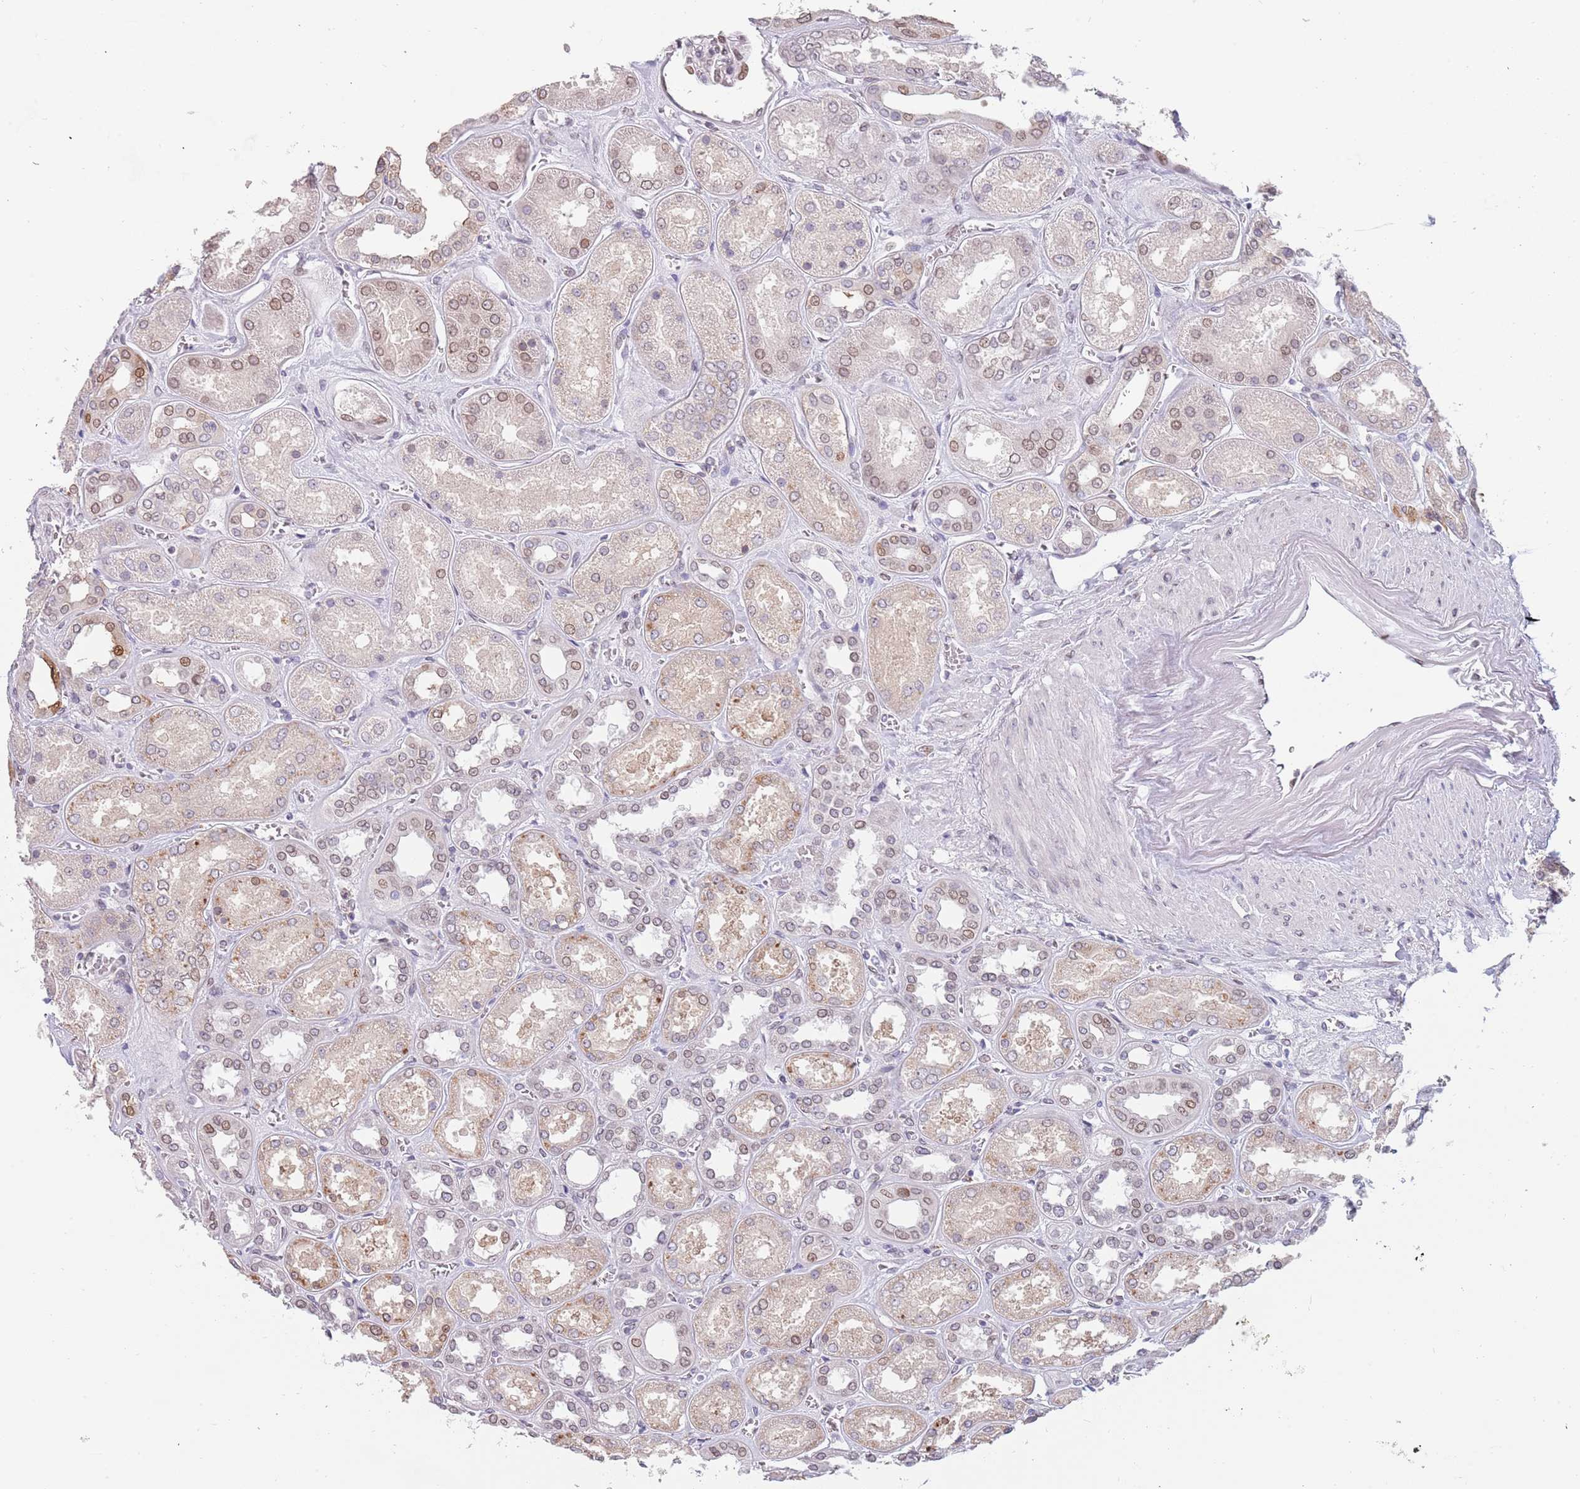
{"staining": {"intensity": "weak", "quantity": "<25%", "location": "nuclear"}, "tissue": "kidney", "cell_type": "Cells in glomeruli", "image_type": "normal", "snomed": [{"axis": "morphology", "description": "Normal tissue, NOS"}, {"axis": "morphology", "description": "Adenocarcinoma, NOS"}, {"axis": "topography", "description": "Kidney"}], "caption": "Immunohistochemical staining of benign human kidney shows no significant positivity in cells in glomeruli. Brightfield microscopy of immunohistochemistry stained with DAB (brown) and hematoxylin (blue), captured at high magnification.", "gene": "KLHDC2", "patient": {"sex": "female", "age": 68}}